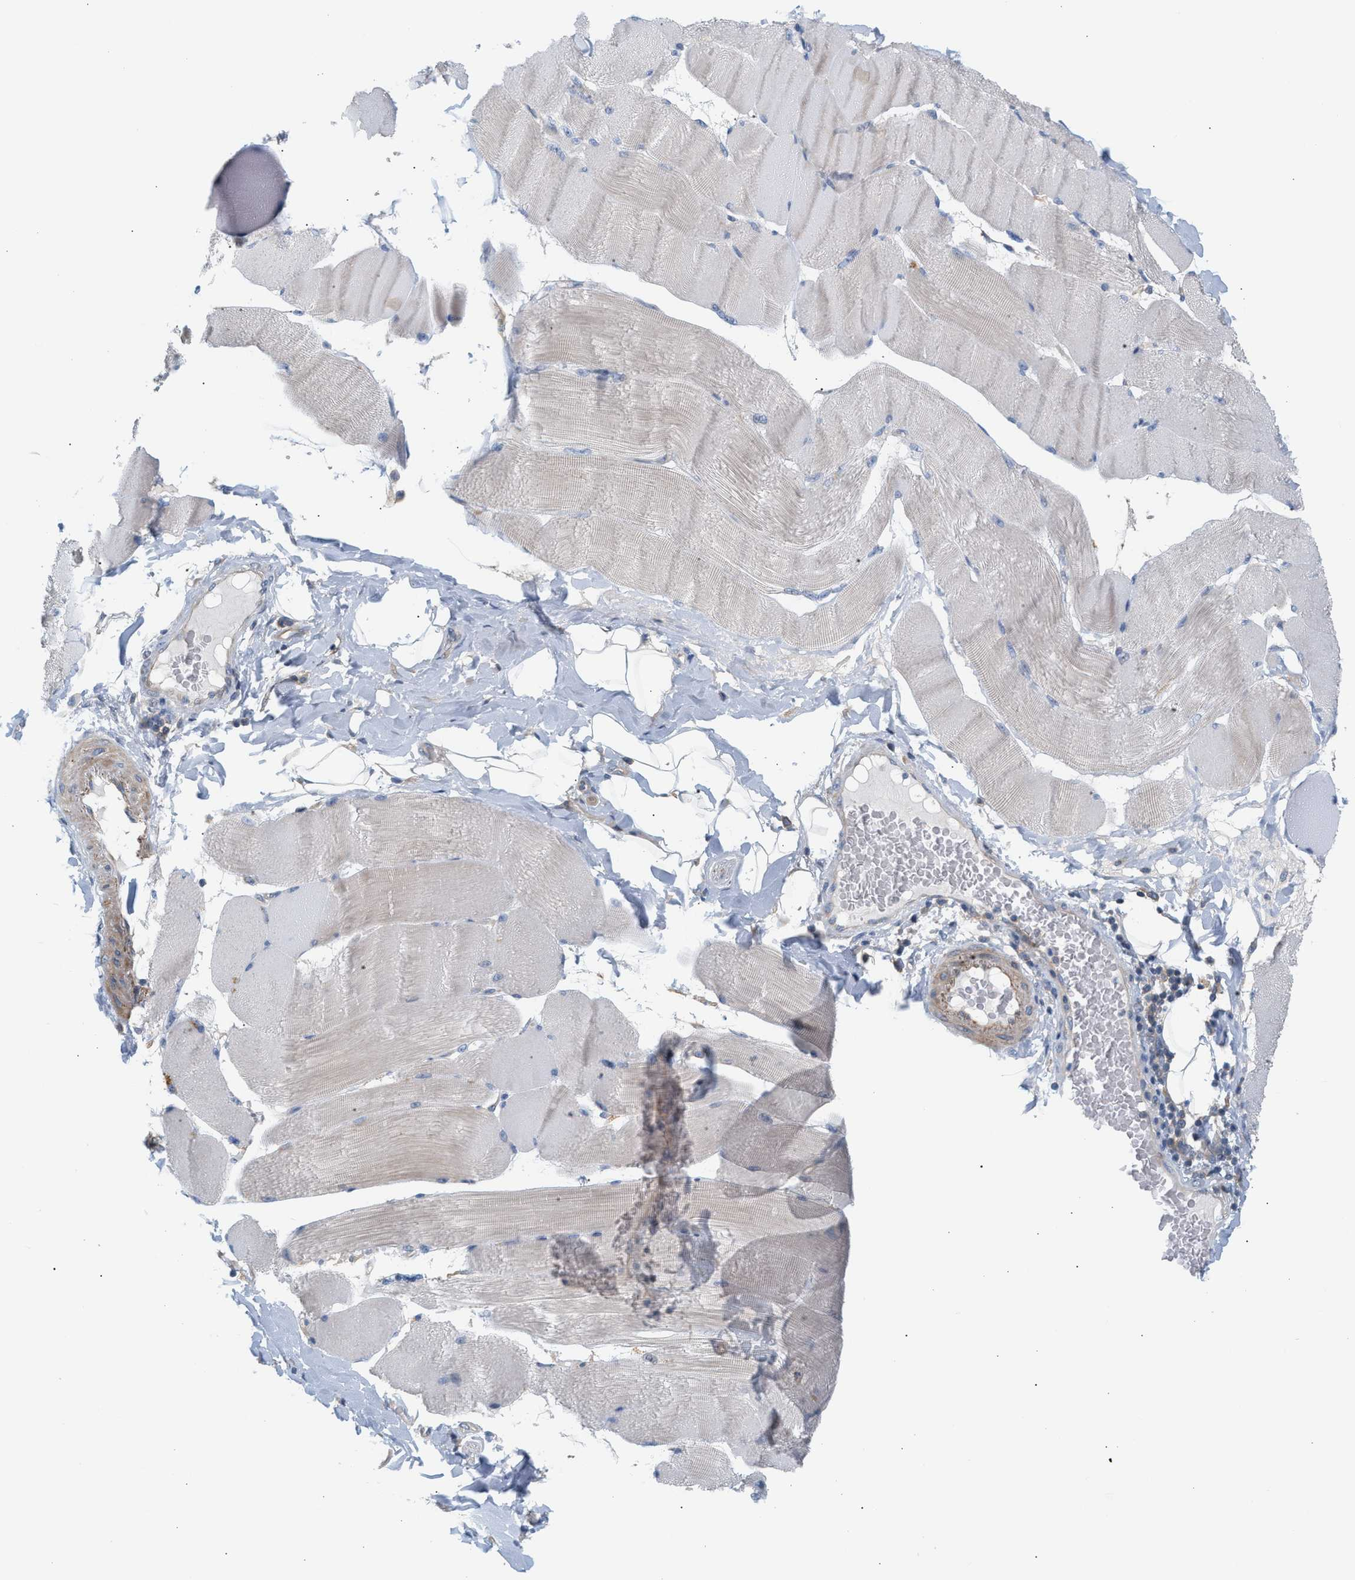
{"staining": {"intensity": "weak", "quantity": "<25%", "location": "cytoplasmic/membranous"}, "tissue": "skeletal muscle", "cell_type": "Myocytes", "image_type": "normal", "snomed": [{"axis": "morphology", "description": "Normal tissue, NOS"}, {"axis": "topography", "description": "Skin"}, {"axis": "topography", "description": "Skeletal muscle"}], "caption": "Myocytes show no significant expression in benign skeletal muscle.", "gene": "LRCH1", "patient": {"sex": "male", "age": 83}}